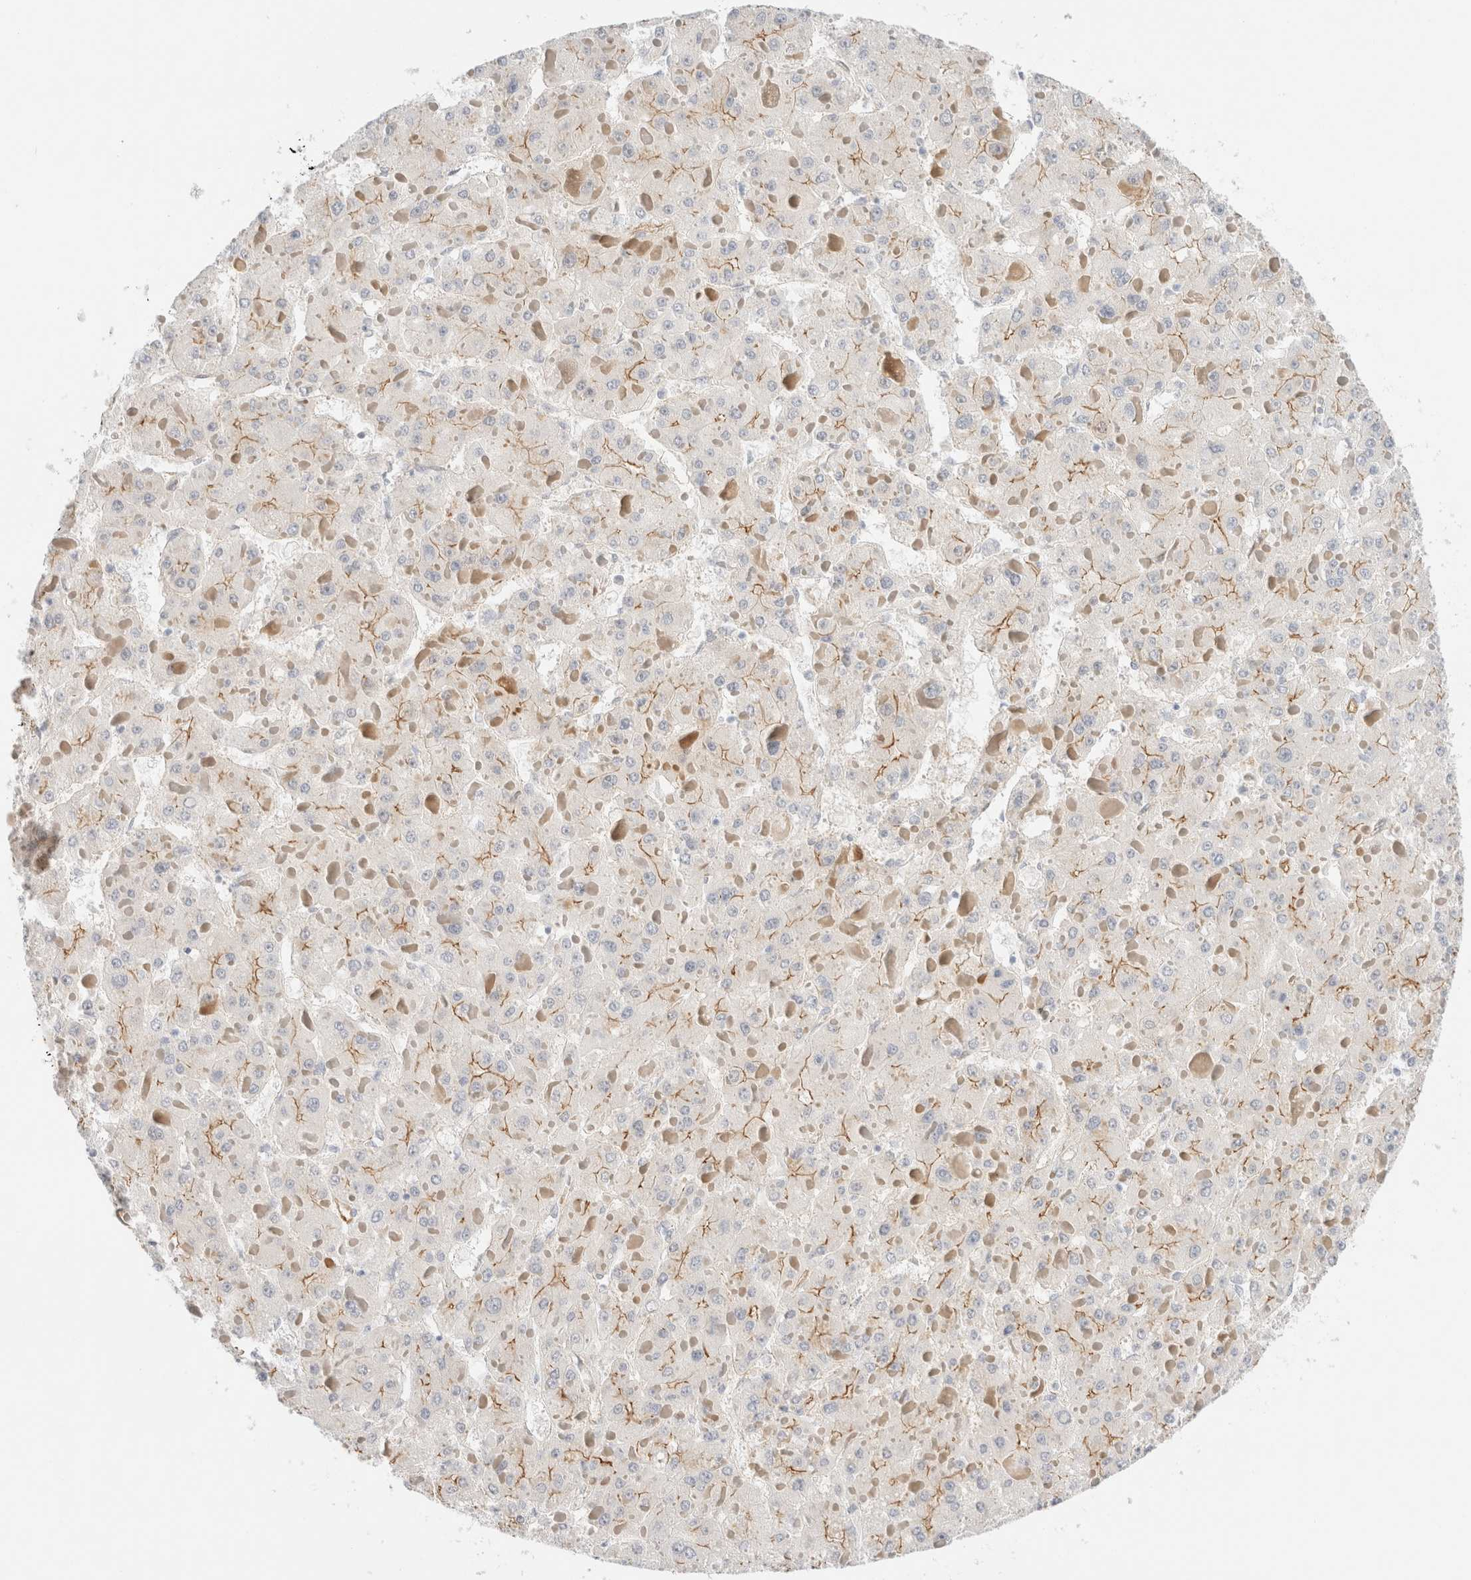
{"staining": {"intensity": "moderate", "quantity": "<25%", "location": "cytoplasmic/membranous"}, "tissue": "liver cancer", "cell_type": "Tumor cells", "image_type": "cancer", "snomed": [{"axis": "morphology", "description": "Carcinoma, Hepatocellular, NOS"}, {"axis": "topography", "description": "Liver"}], "caption": "Protein expression analysis of hepatocellular carcinoma (liver) exhibits moderate cytoplasmic/membranous staining in approximately <25% of tumor cells.", "gene": "LMCD1", "patient": {"sex": "female", "age": 73}}